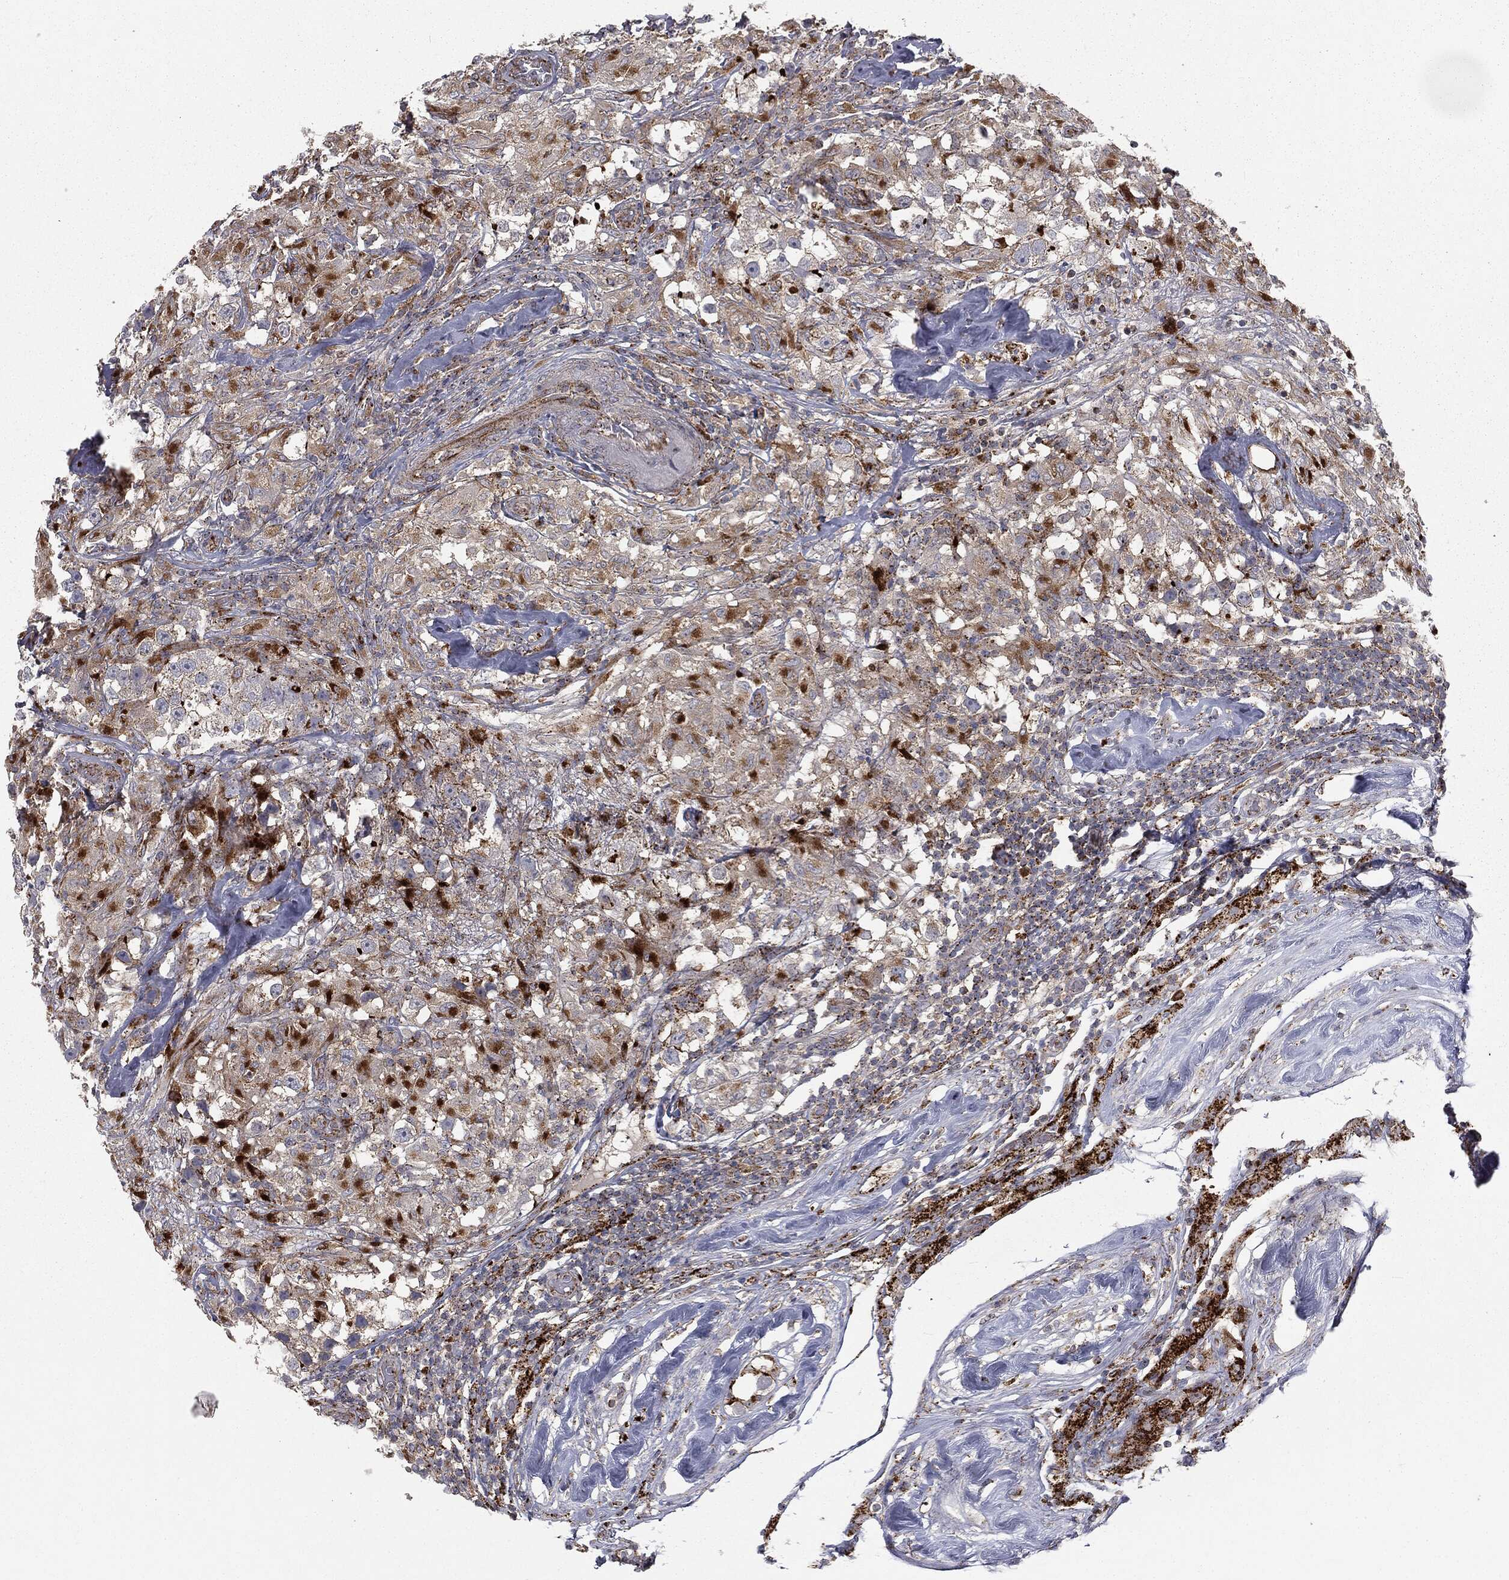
{"staining": {"intensity": "strong", "quantity": "25%-75%", "location": "cytoplasmic/membranous"}, "tissue": "testis cancer", "cell_type": "Tumor cells", "image_type": "cancer", "snomed": [{"axis": "morphology", "description": "Seminoma, NOS"}, {"axis": "topography", "description": "Testis"}], "caption": "Human seminoma (testis) stained with a protein marker displays strong staining in tumor cells.", "gene": "CTSA", "patient": {"sex": "male", "age": 46}}